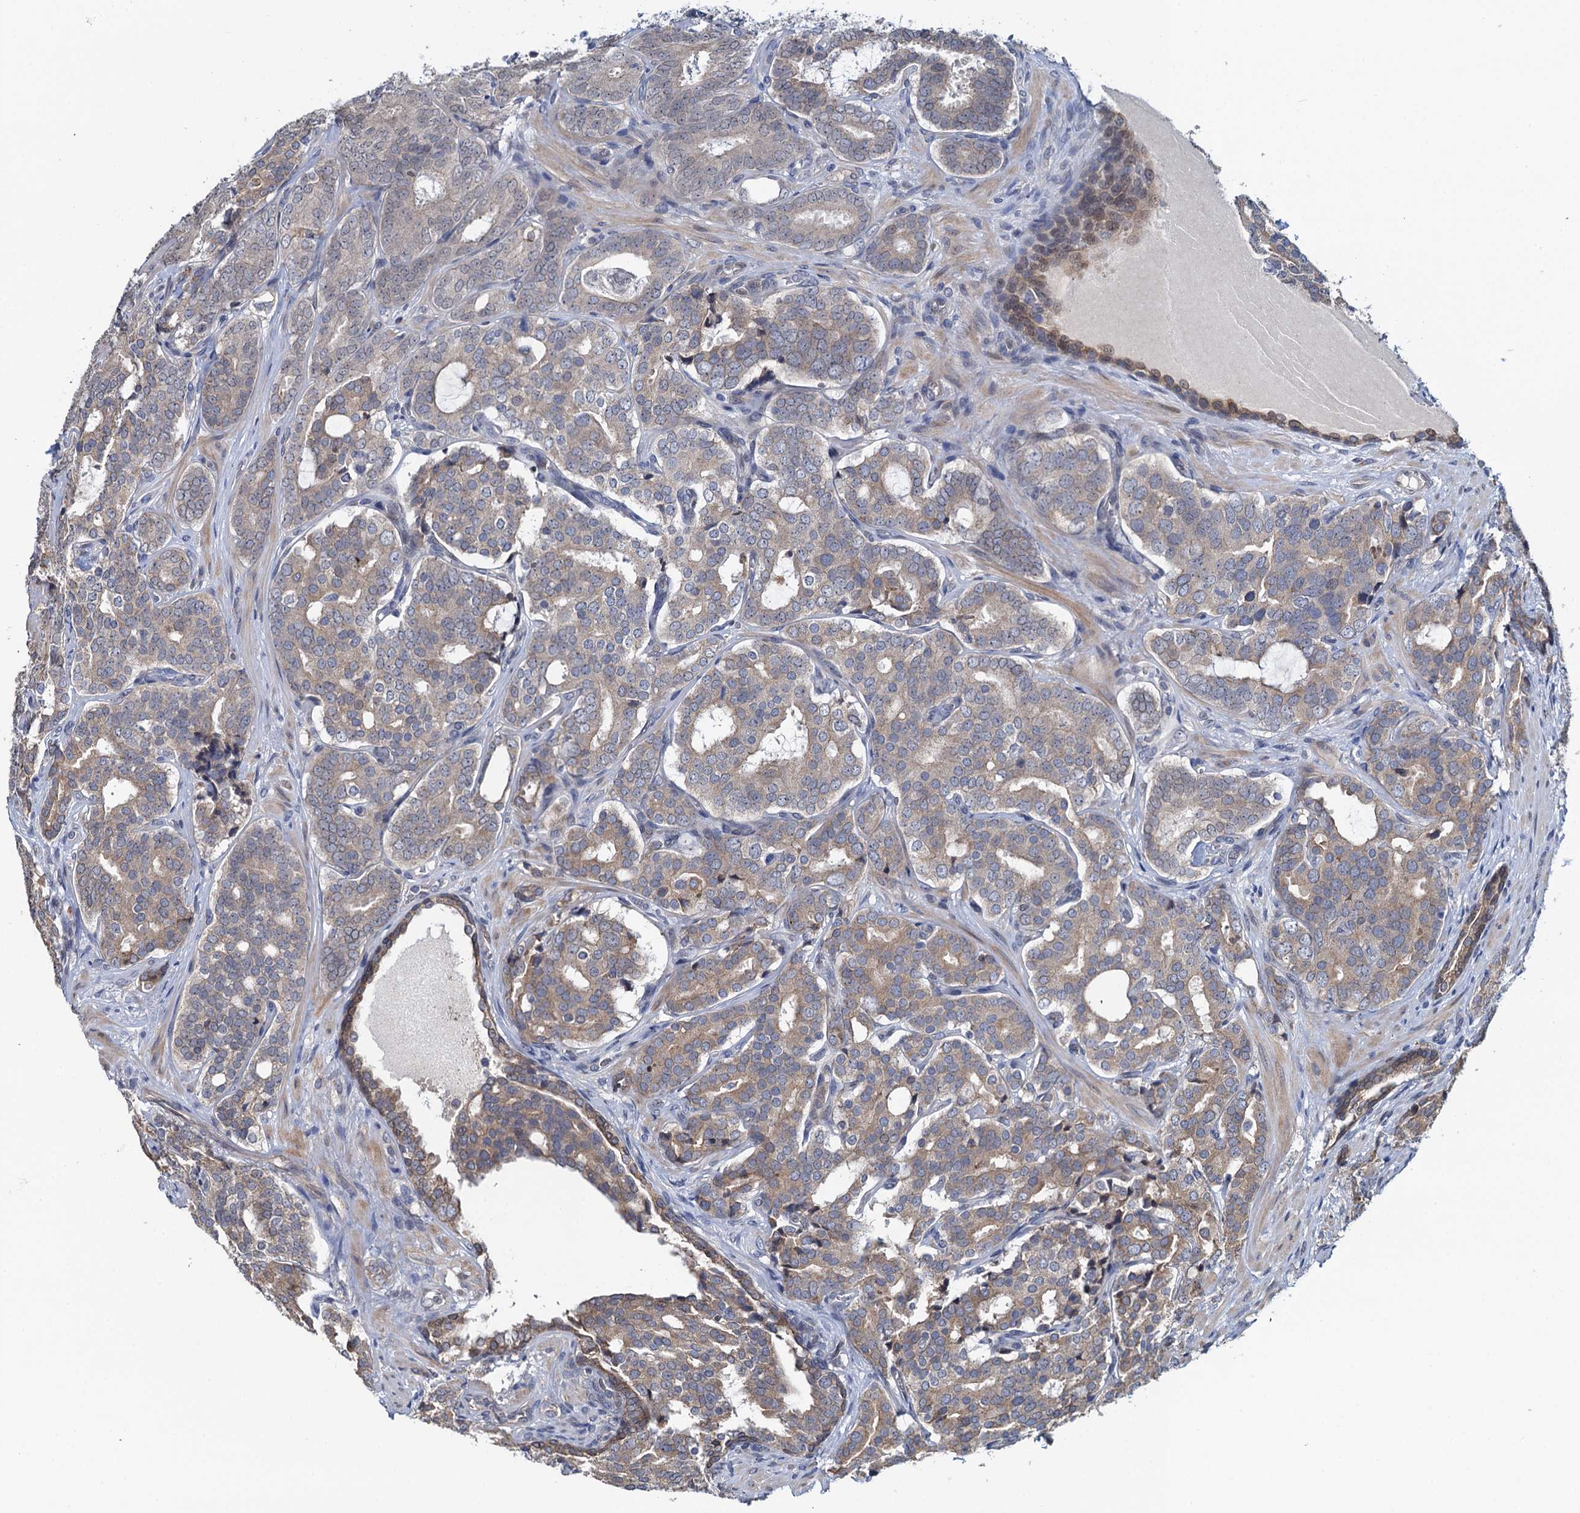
{"staining": {"intensity": "weak", "quantity": "25%-75%", "location": "cytoplasmic/membranous"}, "tissue": "prostate cancer", "cell_type": "Tumor cells", "image_type": "cancer", "snomed": [{"axis": "morphology", "description": "Adenocarcinoma, High grade"}, {"axis": "topography", "description": "Prostate"}], "caption": "Immunohistochemical staining of human adenocarcinoma (high-grade) (prostate) shows low levels of weak cytoplasmic/membranous protein expression in about 25%-75% of tumor cells.", "gene": "EVX2", "patient": {"sex": "male", "age": 63}}